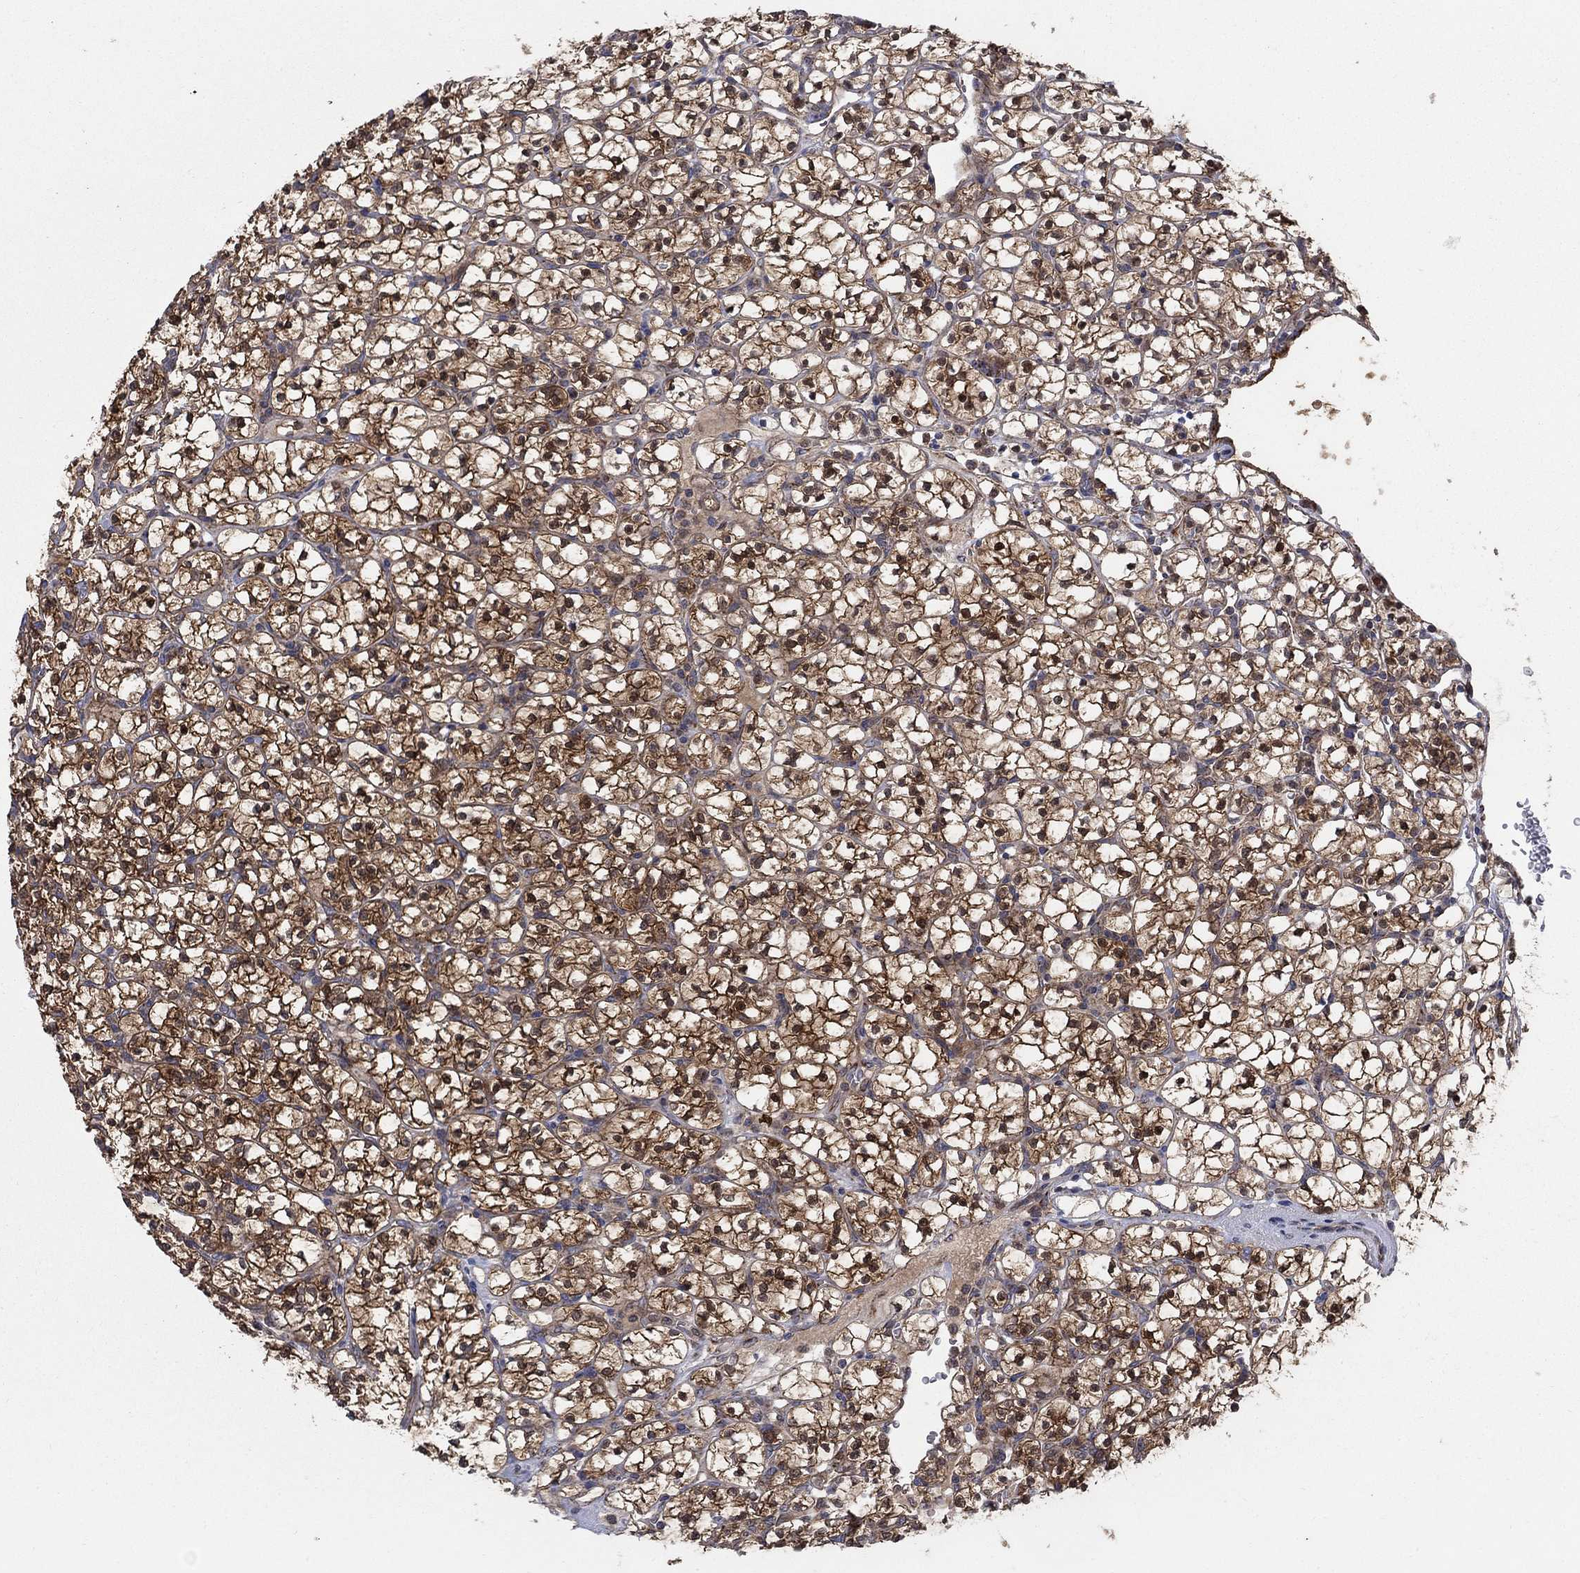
{"staining": {"intensity": "strong", "quantity": "25%-75%", "location": "cytoplasmic/membranous,nuclear"}, "tissue": "renal cancer", "cell_type": "Tumor cells", "image_type": "cancer", "snomed": [{"axis": "morphology", "description": "Adenocarcinoma, NOS"}, {"axis": "topography", "description": "Kidney"}], "caption": "Immunohistochemical staining of human renal cancer (adenocarcinoma) displays strong cytoplasmic/membranous and nuclear protein staining in about 25%-75% of tumor cells.", "gene": "NME7", "patient": {"sex": "female", "age": 89}}